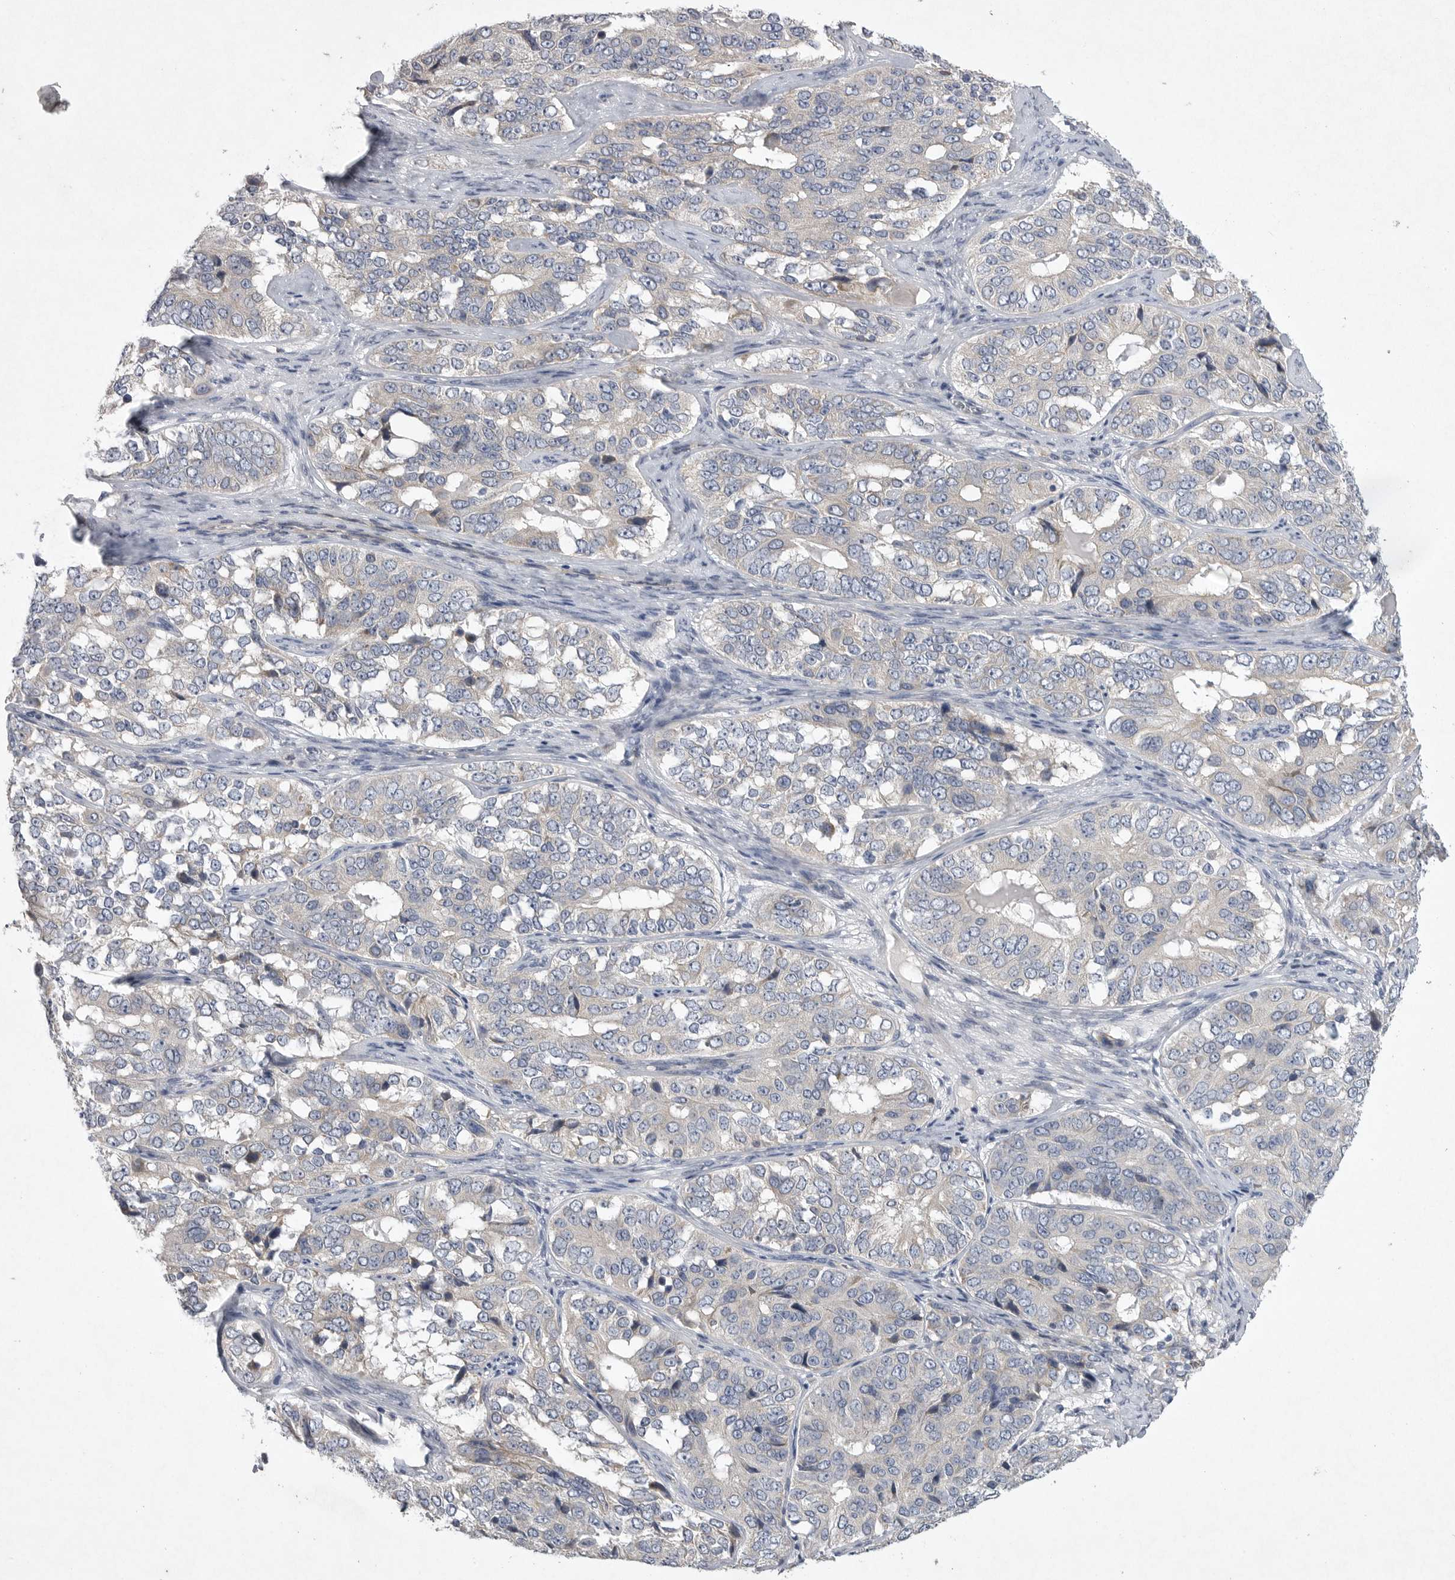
{"staining": {"intensity": "negative", "quantity": "none", "location": "none"}, "tissue": "ovarian cancer", "cell_type": "Tumor cells", "image_type": "cancer", "snomed": [{"axis": "morphology", "description": "Carcinoma, endometroid"}, {"axis": "topography", "description": "Ovary"}], "caption": "IHC image of neoplastic tissue: human ovarian endometroid carcinoma stained with DAB (3,3'-diaminobenzidine) exhibits no significant protein expression in tumor cells.", "gene": "EDEM3", "patient": {"sex": "female", "age": 51}}